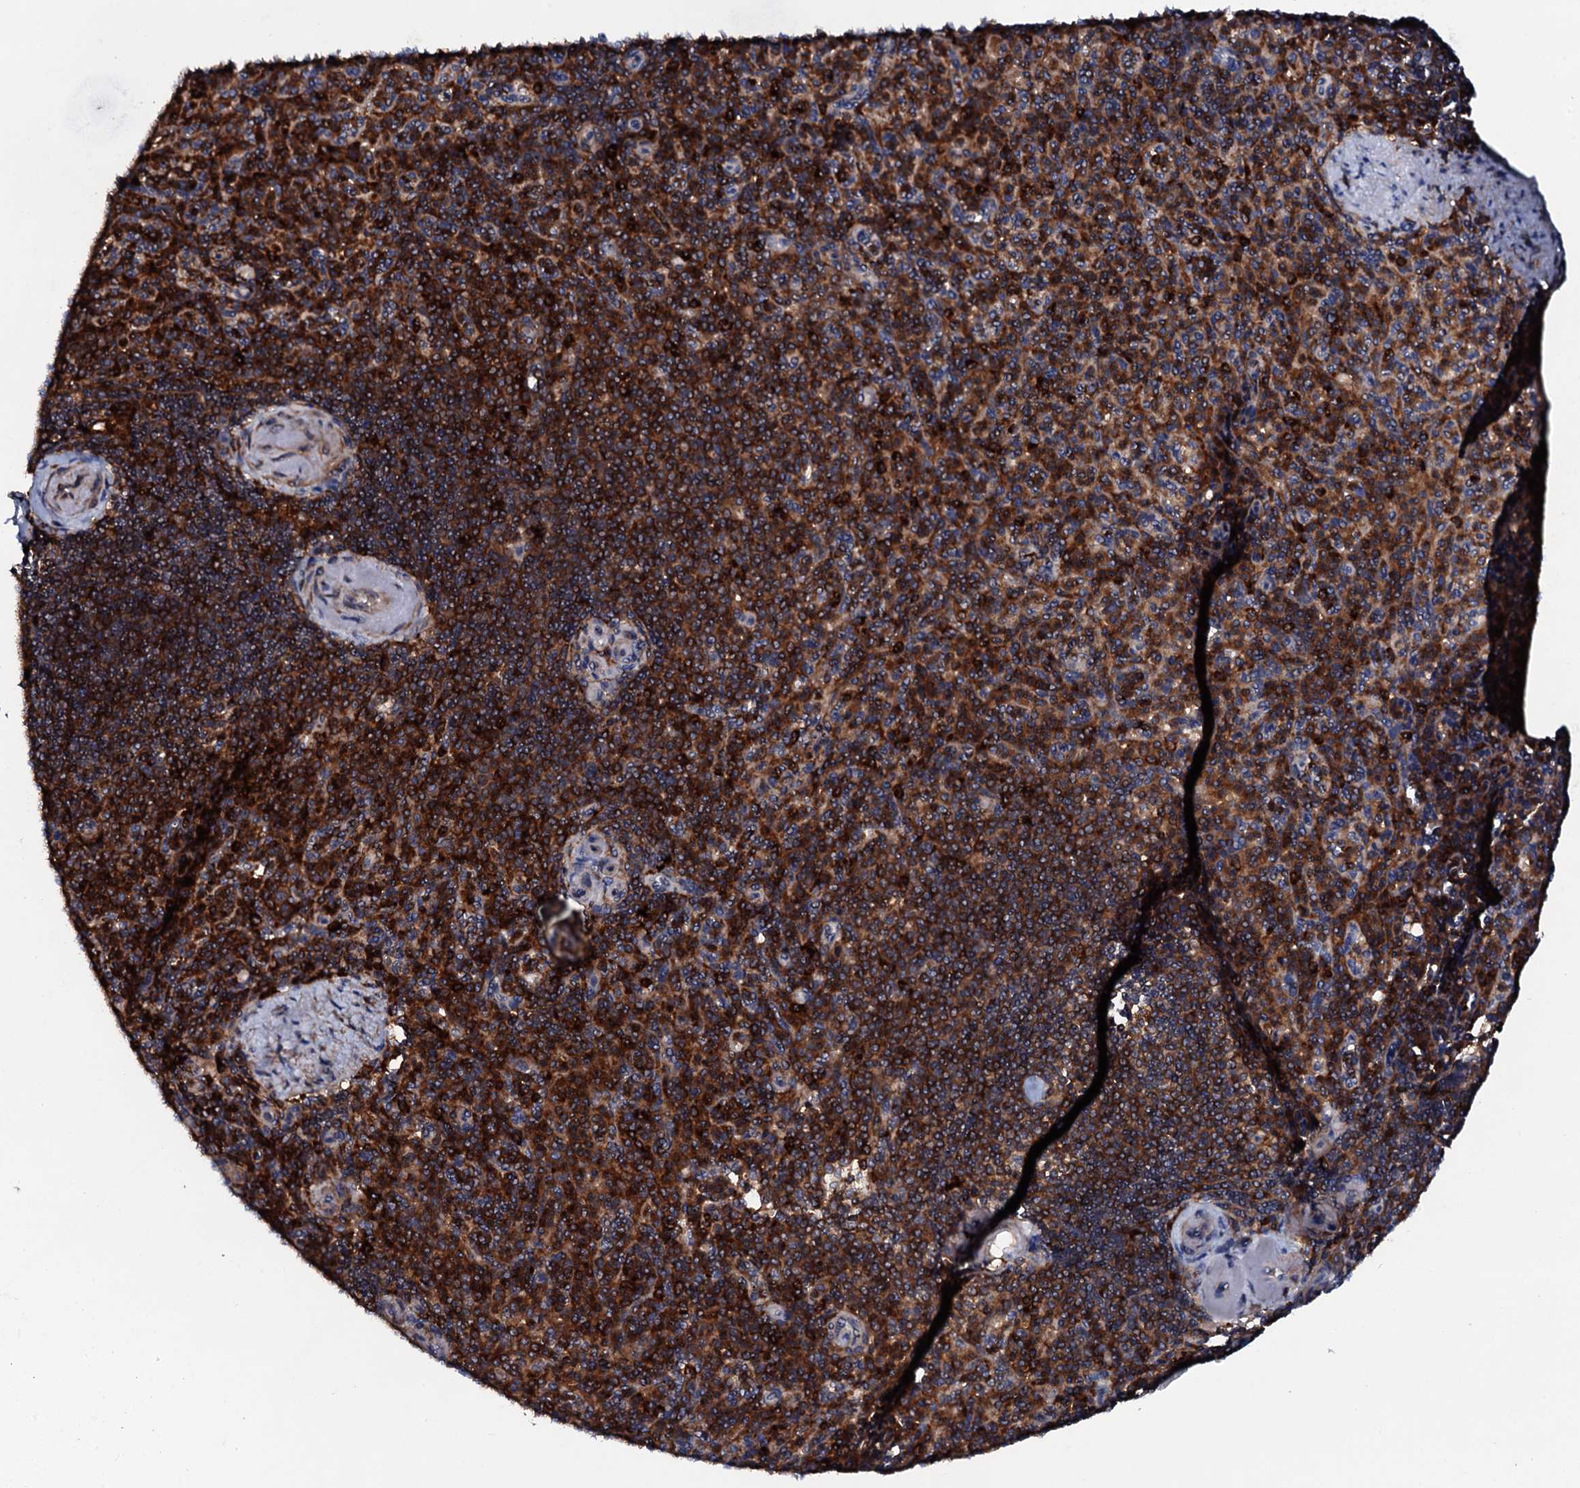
{"staining": {"intensity": "strong", "quantity": "25%-75%", "location": "cytoplasmic/membranous"}, "tissue": "spleen", "cell_type": "Cells in red pulp", "image_type": "normal", "snomed": [{"axis": "morphology", "description": "Normal tissue, NOS"}, {"axis": "topography", "description": "Spleen"}], "caption": "This histopathology image displays normal spleen stained with immunohistochemistry to label a protein in brown. The cytoplasmic/membranous of cells in red pulp show strong positivity for the protein. Nuclei are counter-stained blue.", "gene": "VAMP8", "patient": {"sex": "female", "age": 74}}